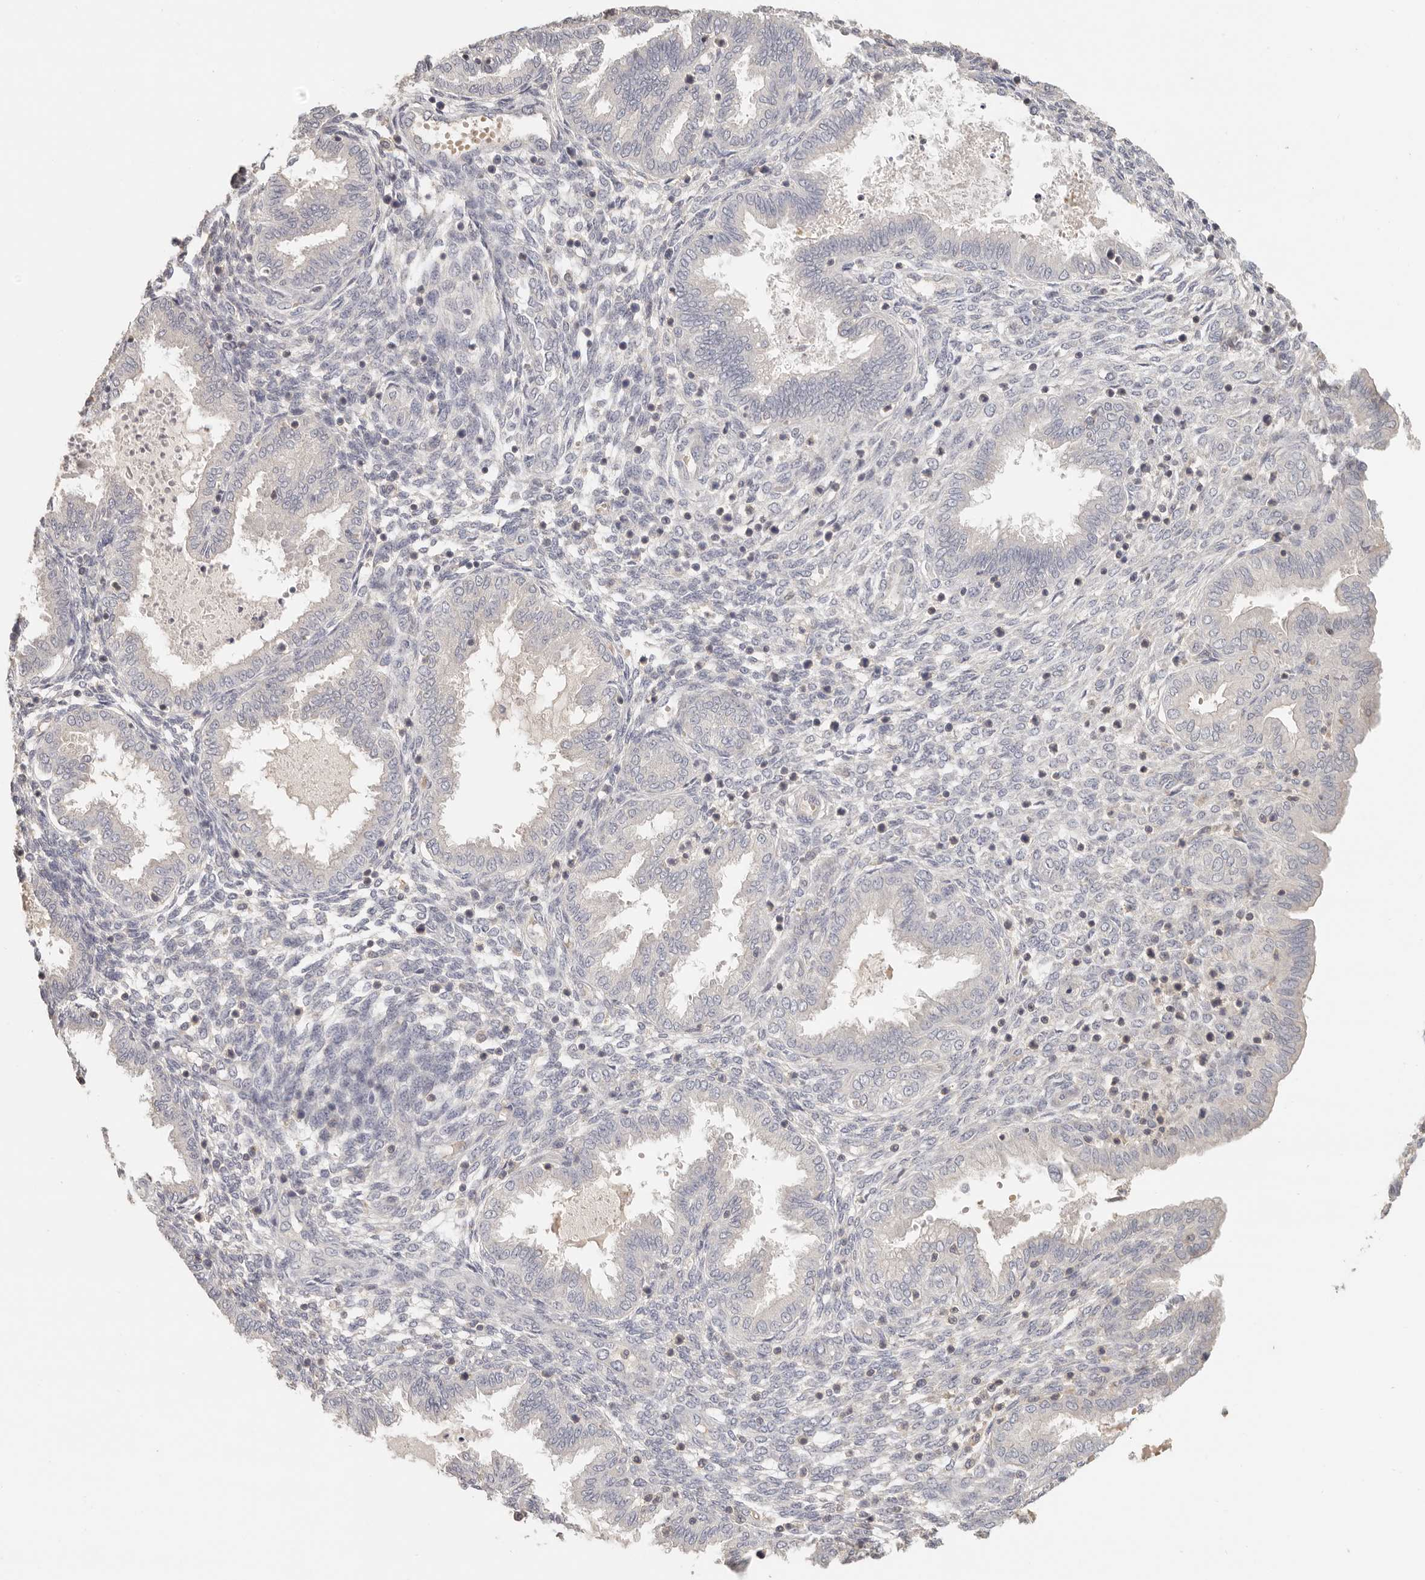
{"staining": {"intensity": "negative", "quantity": "none", "location": "none"}, "tissue": "endometrium", "cell_type": "Cells in endometrial stroma", "image_type": "normal", "snomed": [{"axis": "morphology", "description": "Normal tissue, NOS"}, {"axis": "topography", "description": "Endometrium"}], "caption": "The immunohistochemistry (IHC) histopathology image has no significant staining in cells in endometrial stroma of endometrium.", "gene": "CSK", "patient": {"sex": "female", "age": 33}}